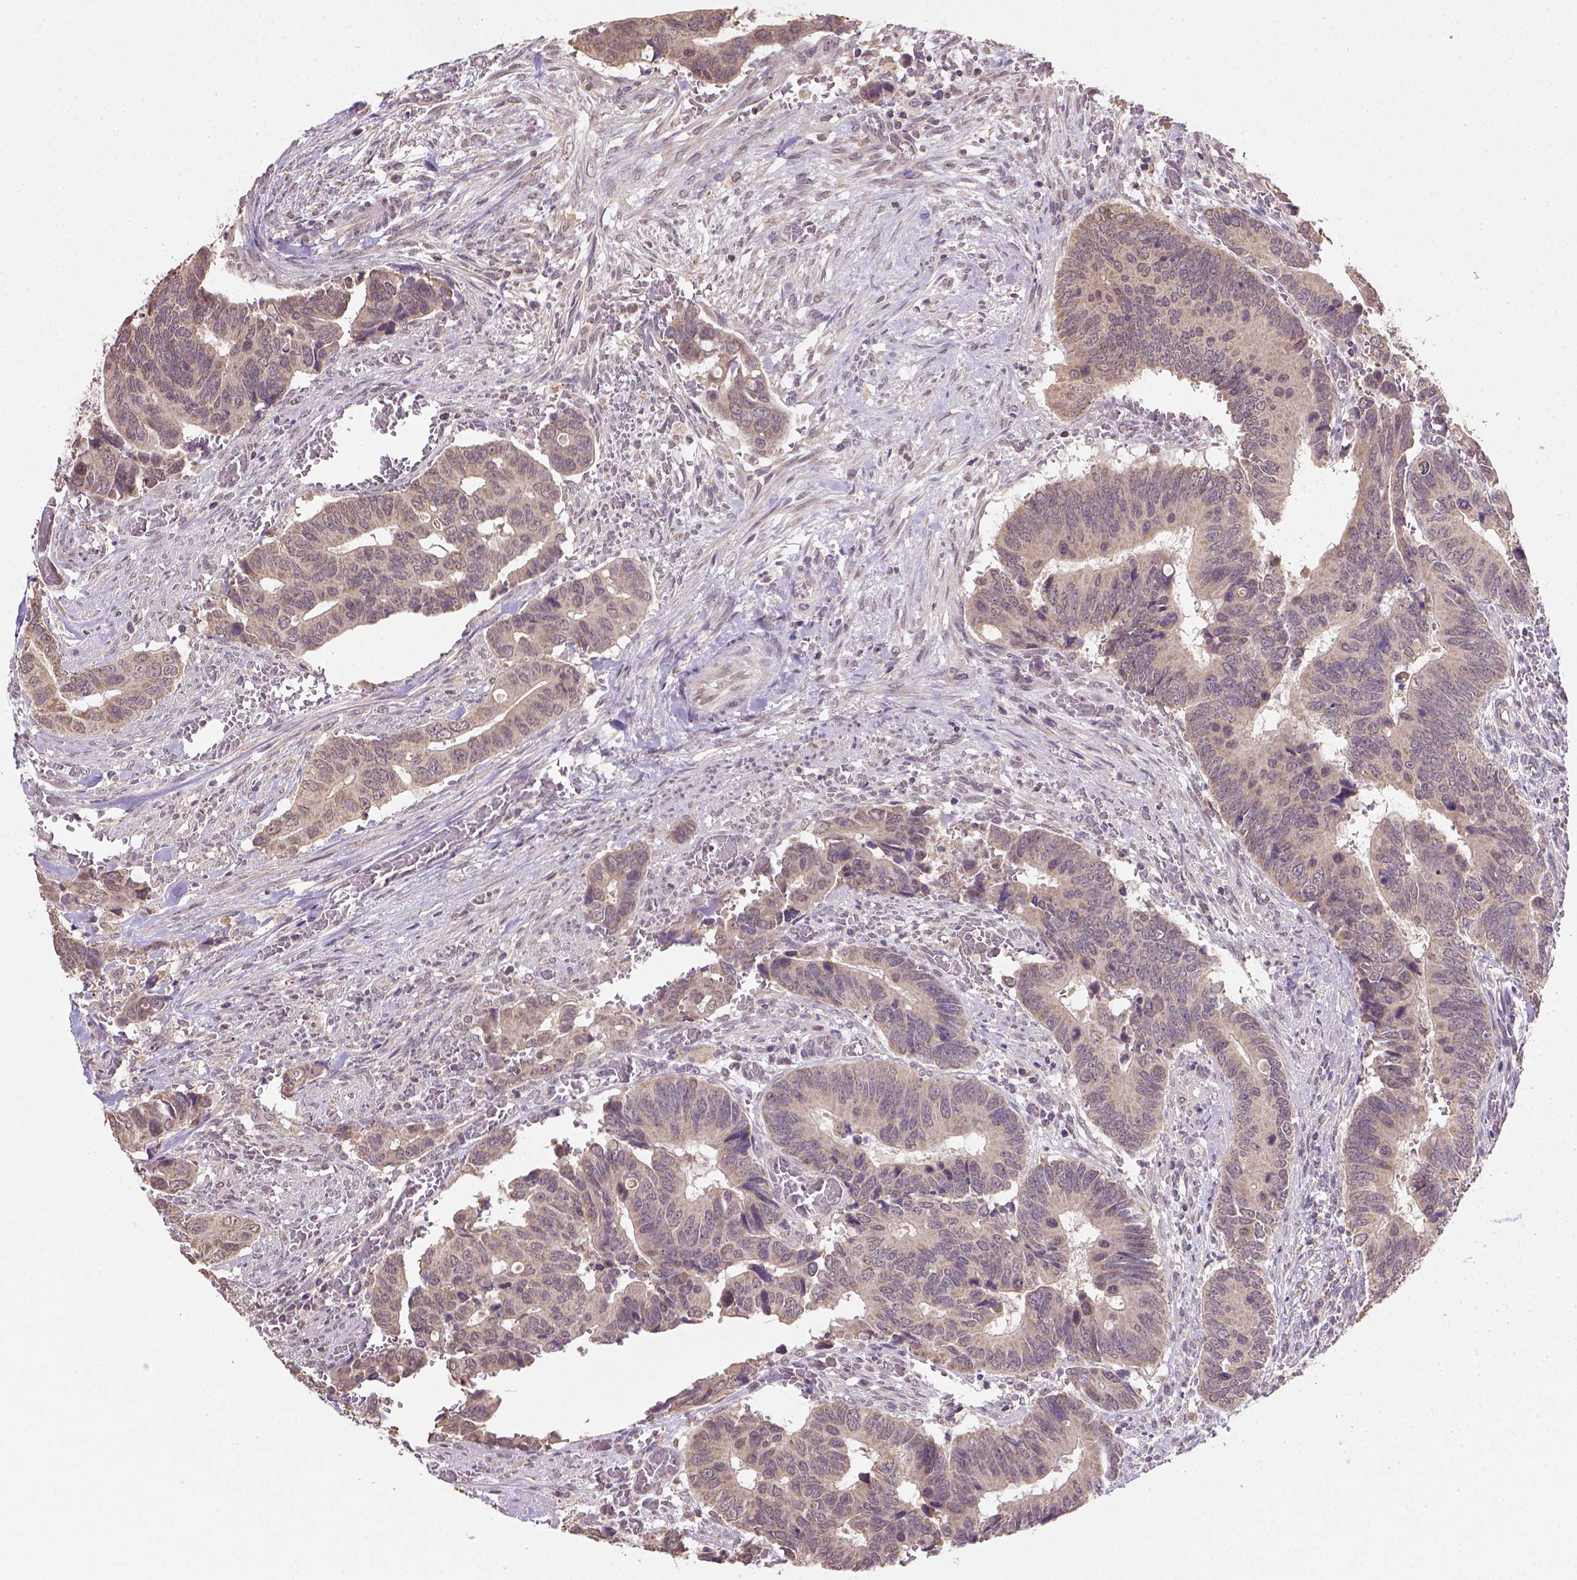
{"staining": {"intensity": "moderate", "quantity": "<25%", "location": "cytoplasmic/membranous"}, "tissue": "colorectal cancer", "cell_type": "Tumor cells", "image_type": "cancer", "snomed": [{"axis": "morphology", "description": "Adenocarcinoma, NOS"}, {"axis": "topography", "description": "Colon"}], "caption": "Adenocarcinoma (colorectal) stained with a brown dye demonstrates moderate cytoplasmic/membranous positive expression in approximately <25% of tumor cells.", "gene": "NUDT10", "patient": {"sex": "male", "age": 49}}